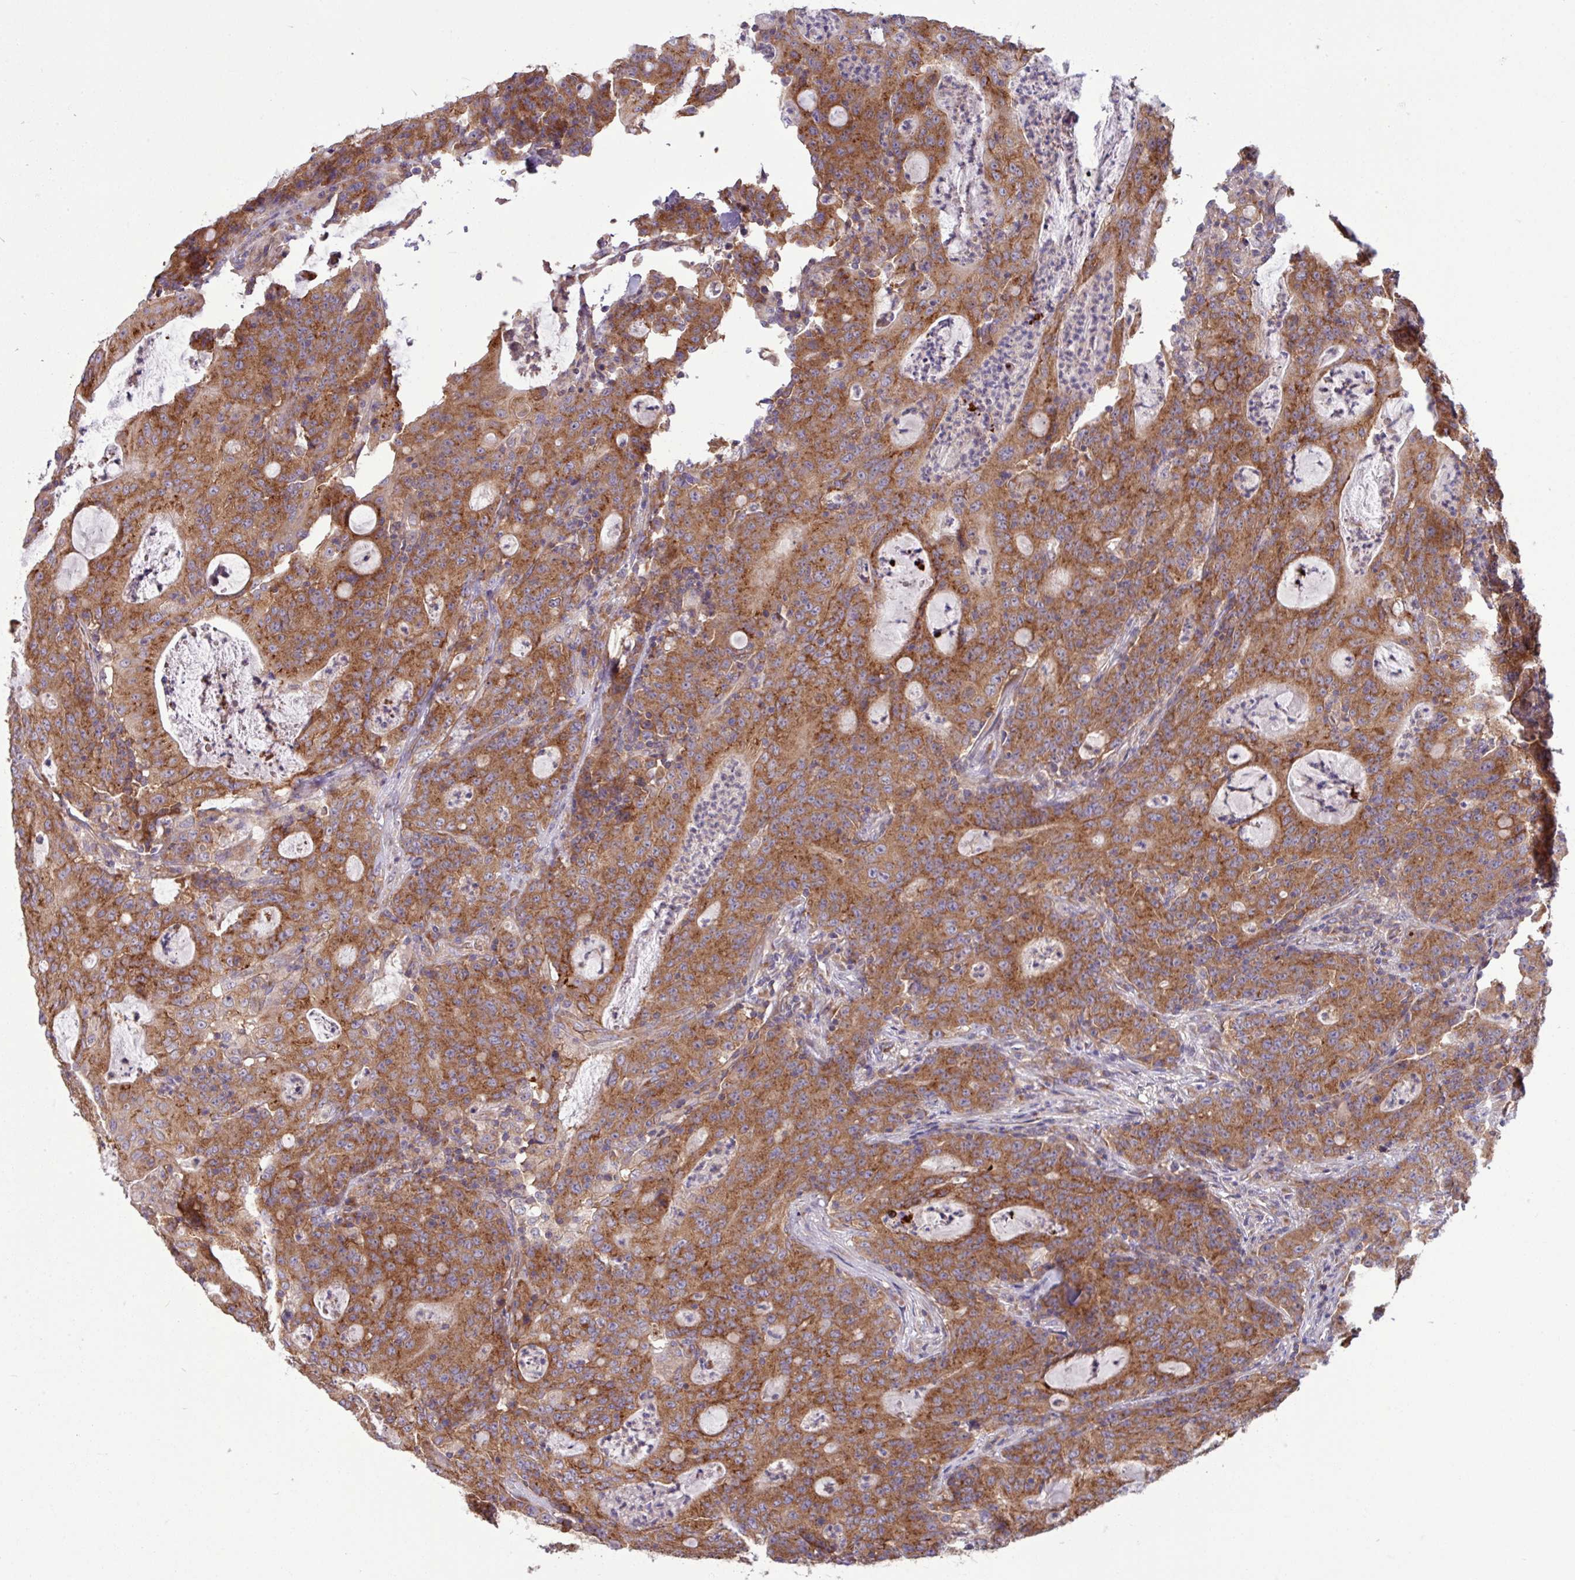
{"staining": {"intensity": "strong", "quantity": ">75%", "location": "cytoplasmic/membranous"}, "tissue": "colorectal cancer", "cell_type": "Tumor cells", "image_type": "cancer", "snomed": [{"axis": "morphology", "description": "Adenocarcinoma, NOS"}, {"axis": "topography", "description": "Colon"}], "caption": "Immunohistochemical staining of human colorectal cancer demonstrates strong cytoplasmic/membranous protein positivity in approximately >75% of tumor cells.", "gene": "LSM12", "patient": {"sex": "male", "age": 83}}